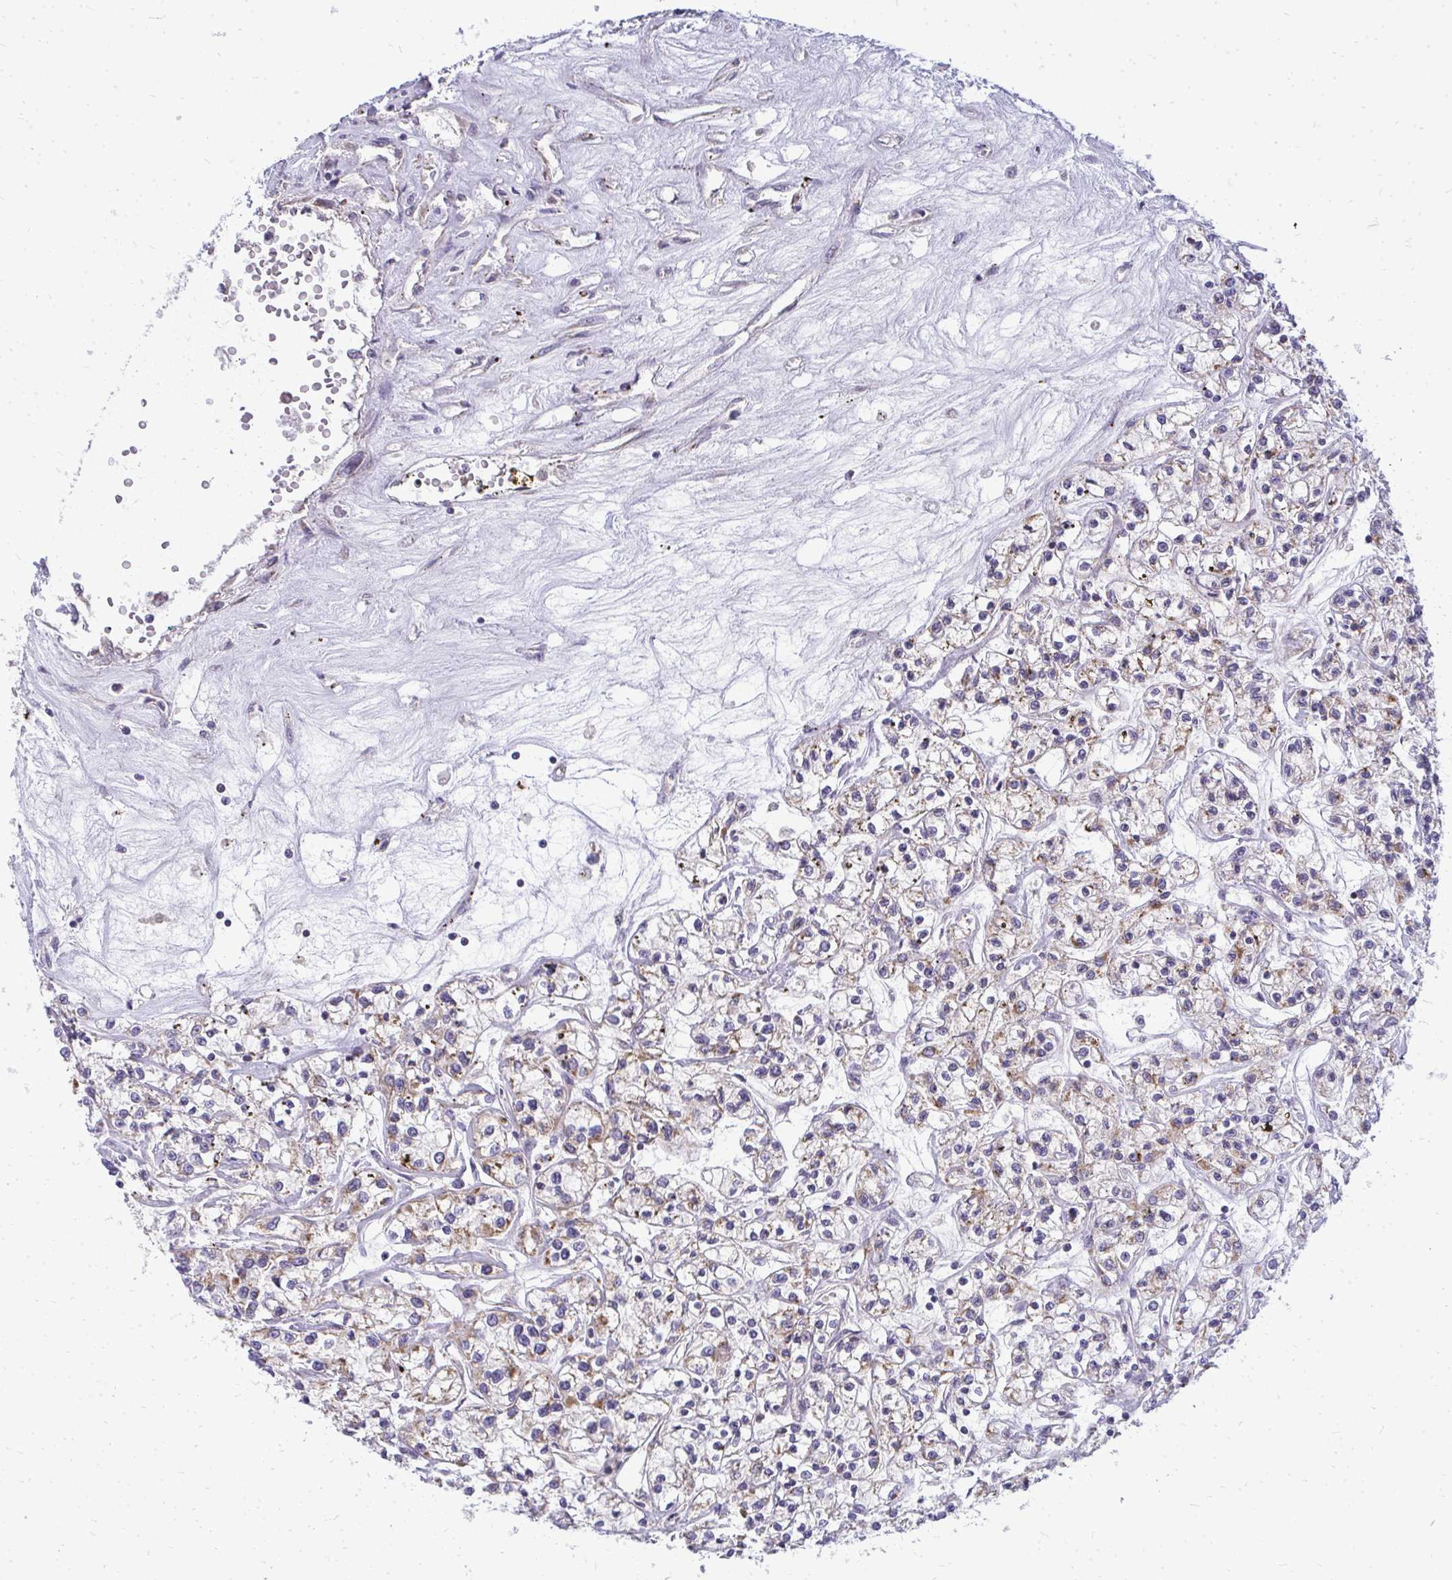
{"staining": {"intensity": "weak", "quantity": "25%-75%", "location": "cytoplasmic/membranous"}, "tissue": "renal cancer", "cell_type": "Tumor cells", "image_type": "cancer", "snomed": [{"axis": "morphology", "description": "Adenocarcinoma, NOS"}, {"axis": "topography", "description": "Kidney"}], "caption": "The micrograph reveals immunohistochemical staining of renal cancer. There is weak cytoplasmic/membranous expression is seen in about 25%-75% of tumor cells.", "gene": "RPLP2", "patient": {"sex": "female", "age": 59}}